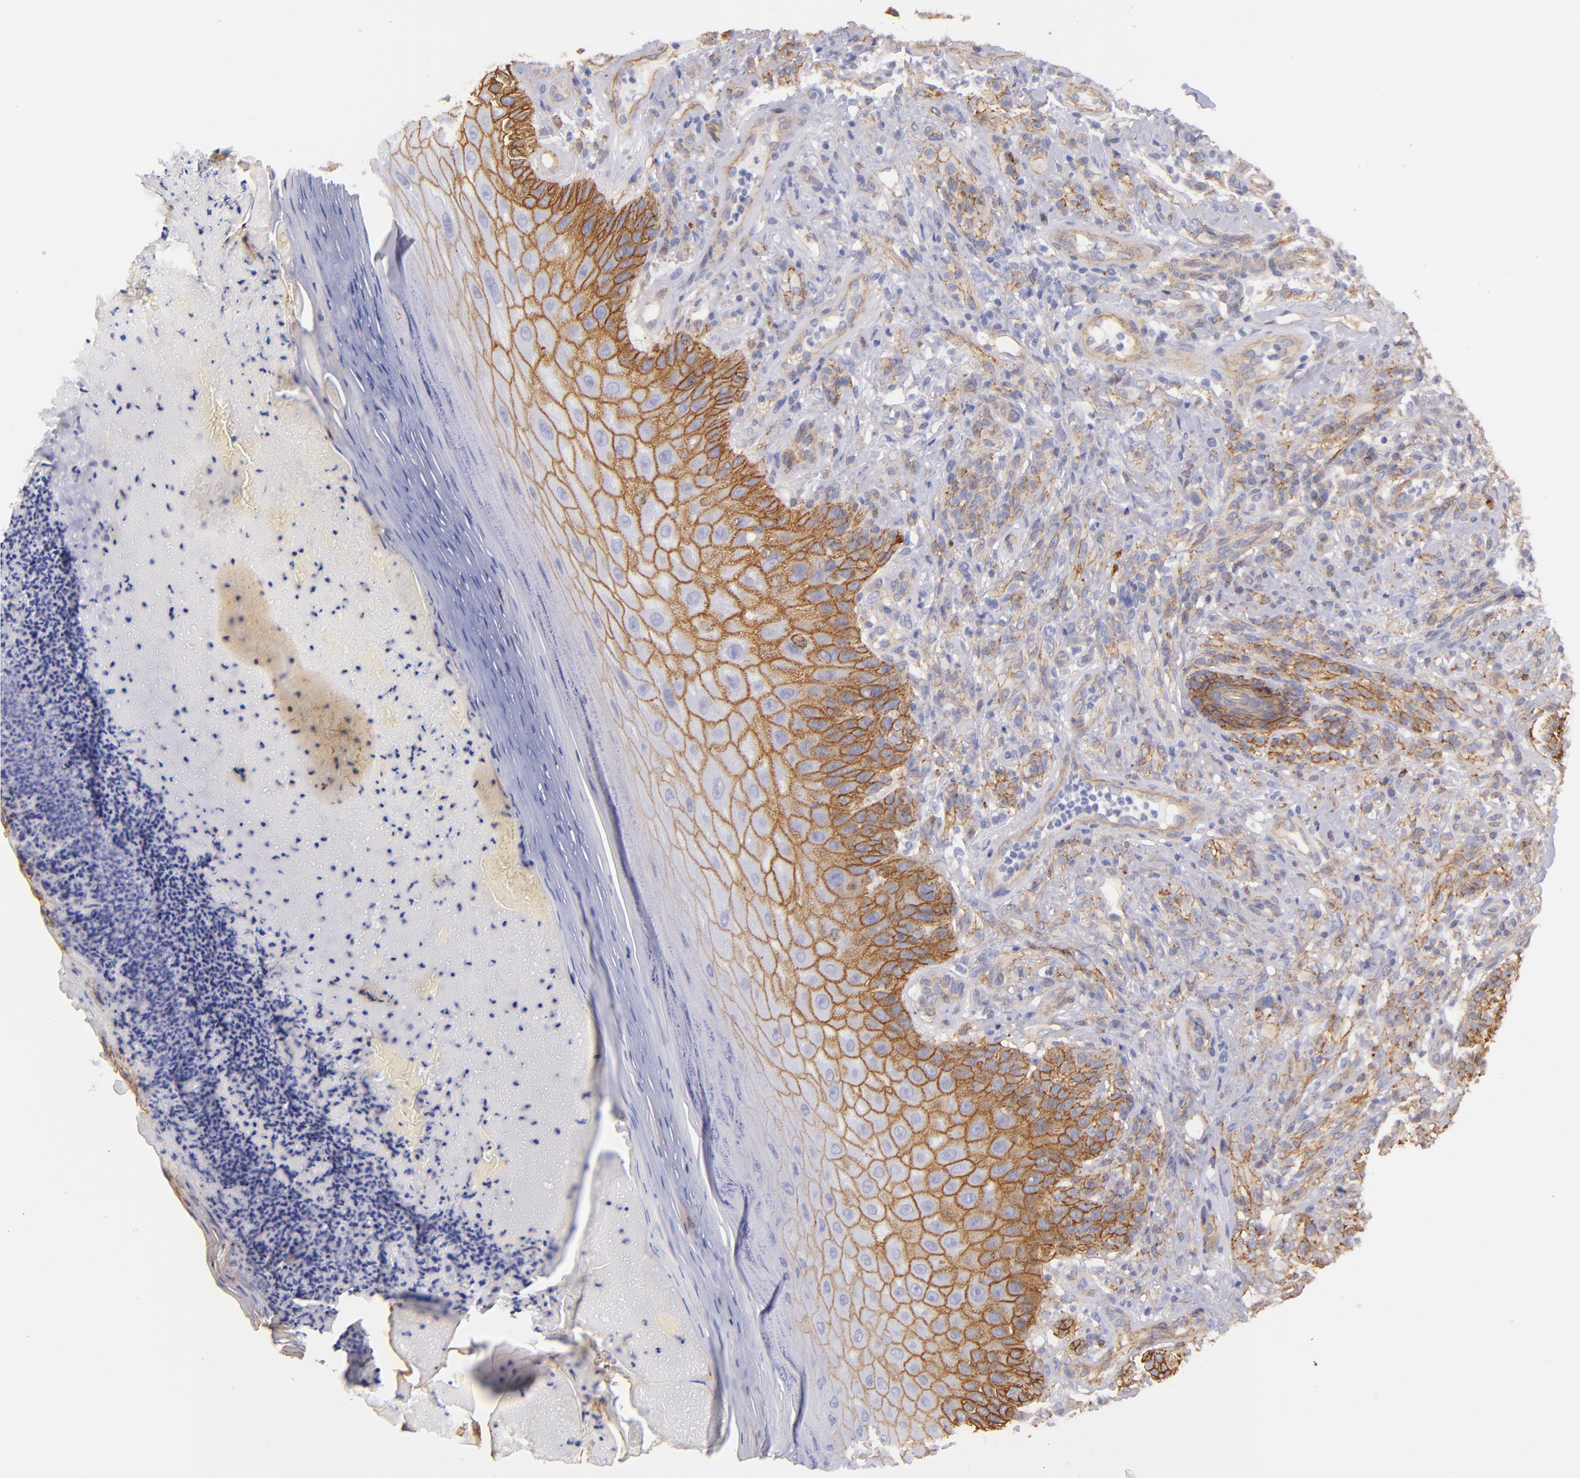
{"staining": {"intensity": "weak", "quantity": "25%-75%", "location": "cytoplasmic/membranous"}, "tissue": "melanoma", "cell_type": "Tumor cells", "image_type": "cancer", "snomed": [{"axis": "morphology", "description": "Malignant melanoma, NOS"}, {"axis": "topography", "description": "Skin"}], "caption": "Immunohistochemistry photomicrograph of human malignant melanoma stained for a protein (brown), which demonstrates low levels of weak cytoplasmic/membranous expression in approximately 25%-75% of tumor cells.", "gene": "CD151", "patient": {"sex": "male", "age": 57}}